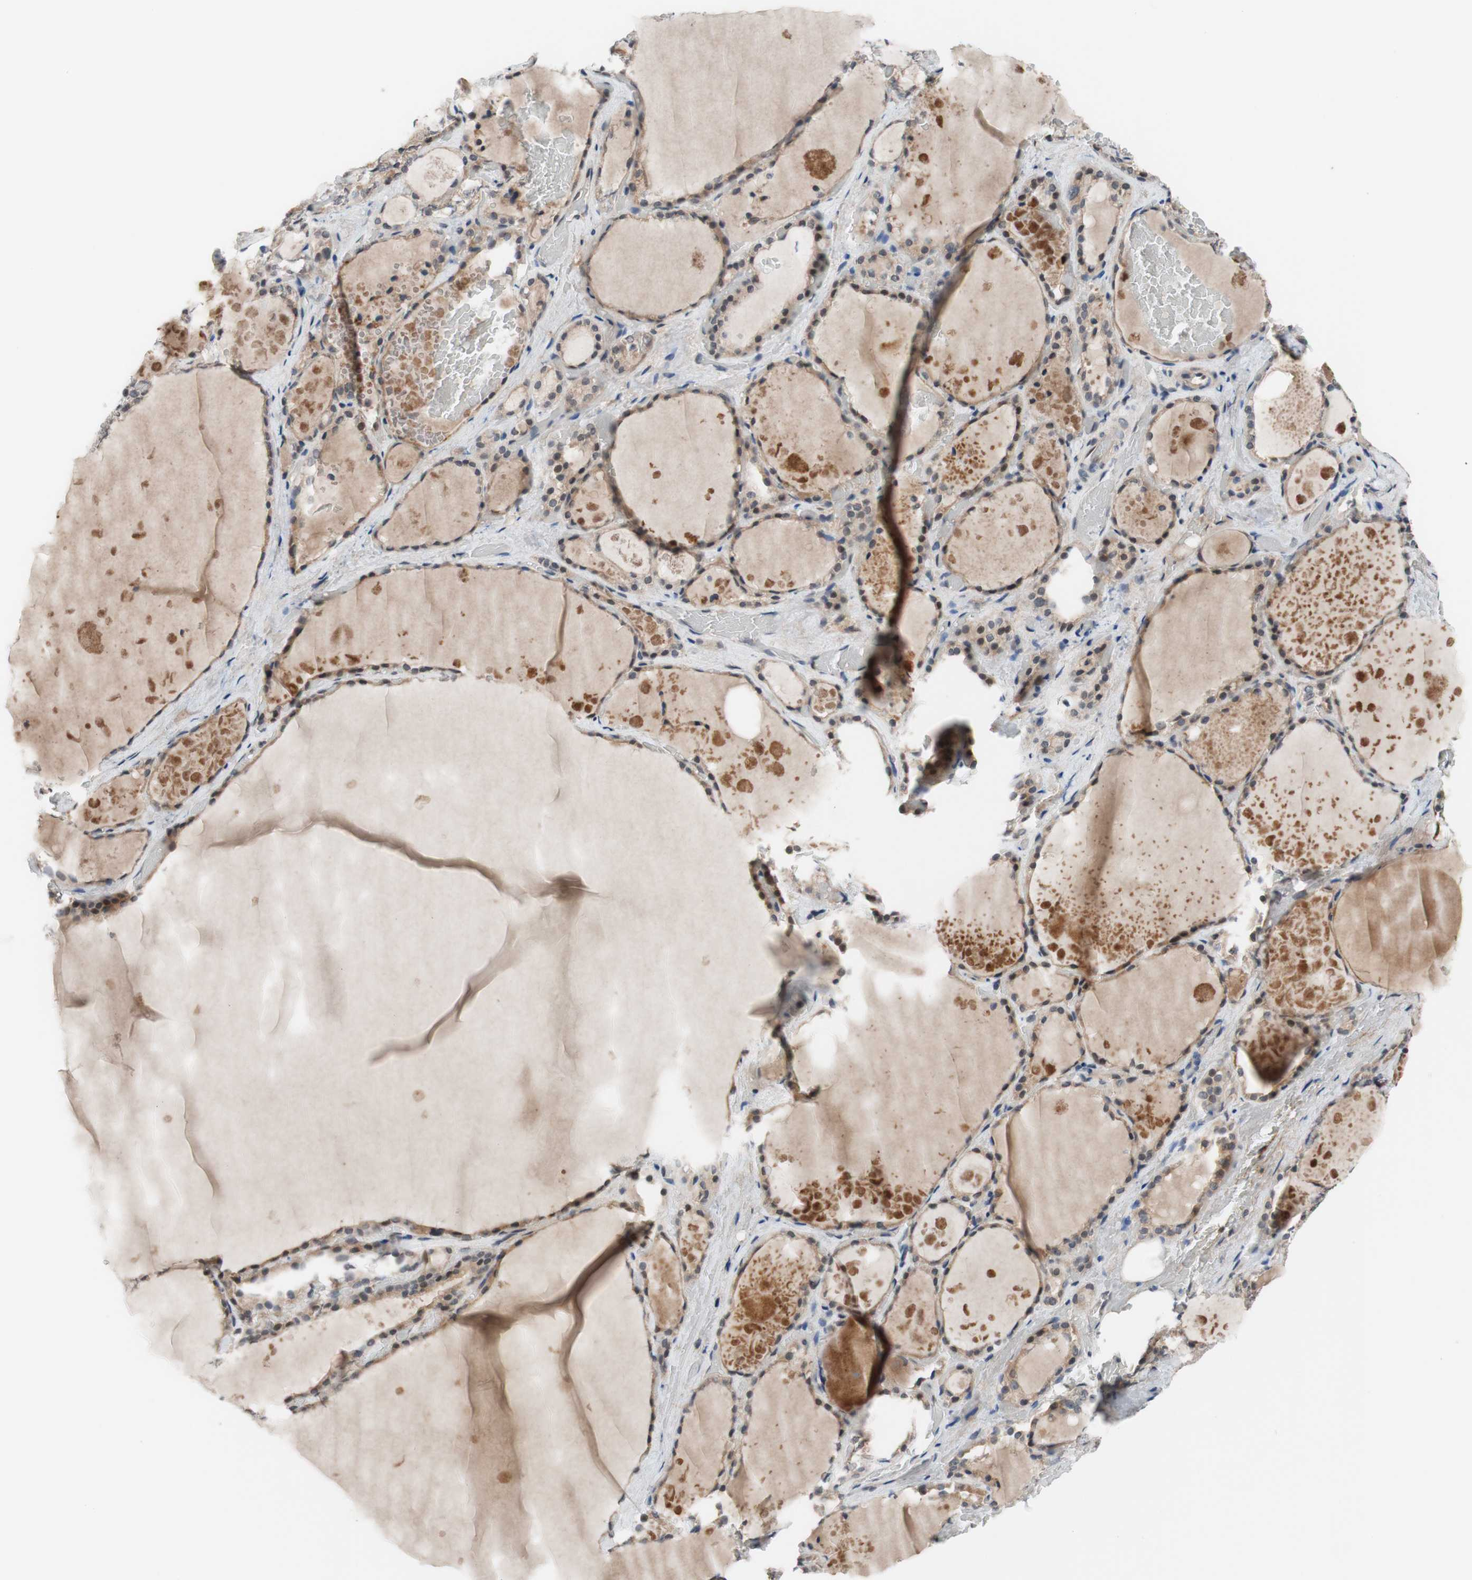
{"staining": {"intensity": "moderate", "quantity": ">75%", "location": "cytoplasmic/membranous"}, "tissue": "thyroid gland", "cell_type": "Glandular cells", "image_type": "normal", "snomed": [{"axis": "morphology", "description": "Normal tissue, NOS"}, {"axis": "topography", "description": "Thyroid gland"}], "caption": "Glandular cells show medium levels of moderate cytoplasmic/membranous positivity in approximately >75% of cells in normal human thyroid gland.", "gene": "CD55", "patient": {"sex": "male", "age": 61}}